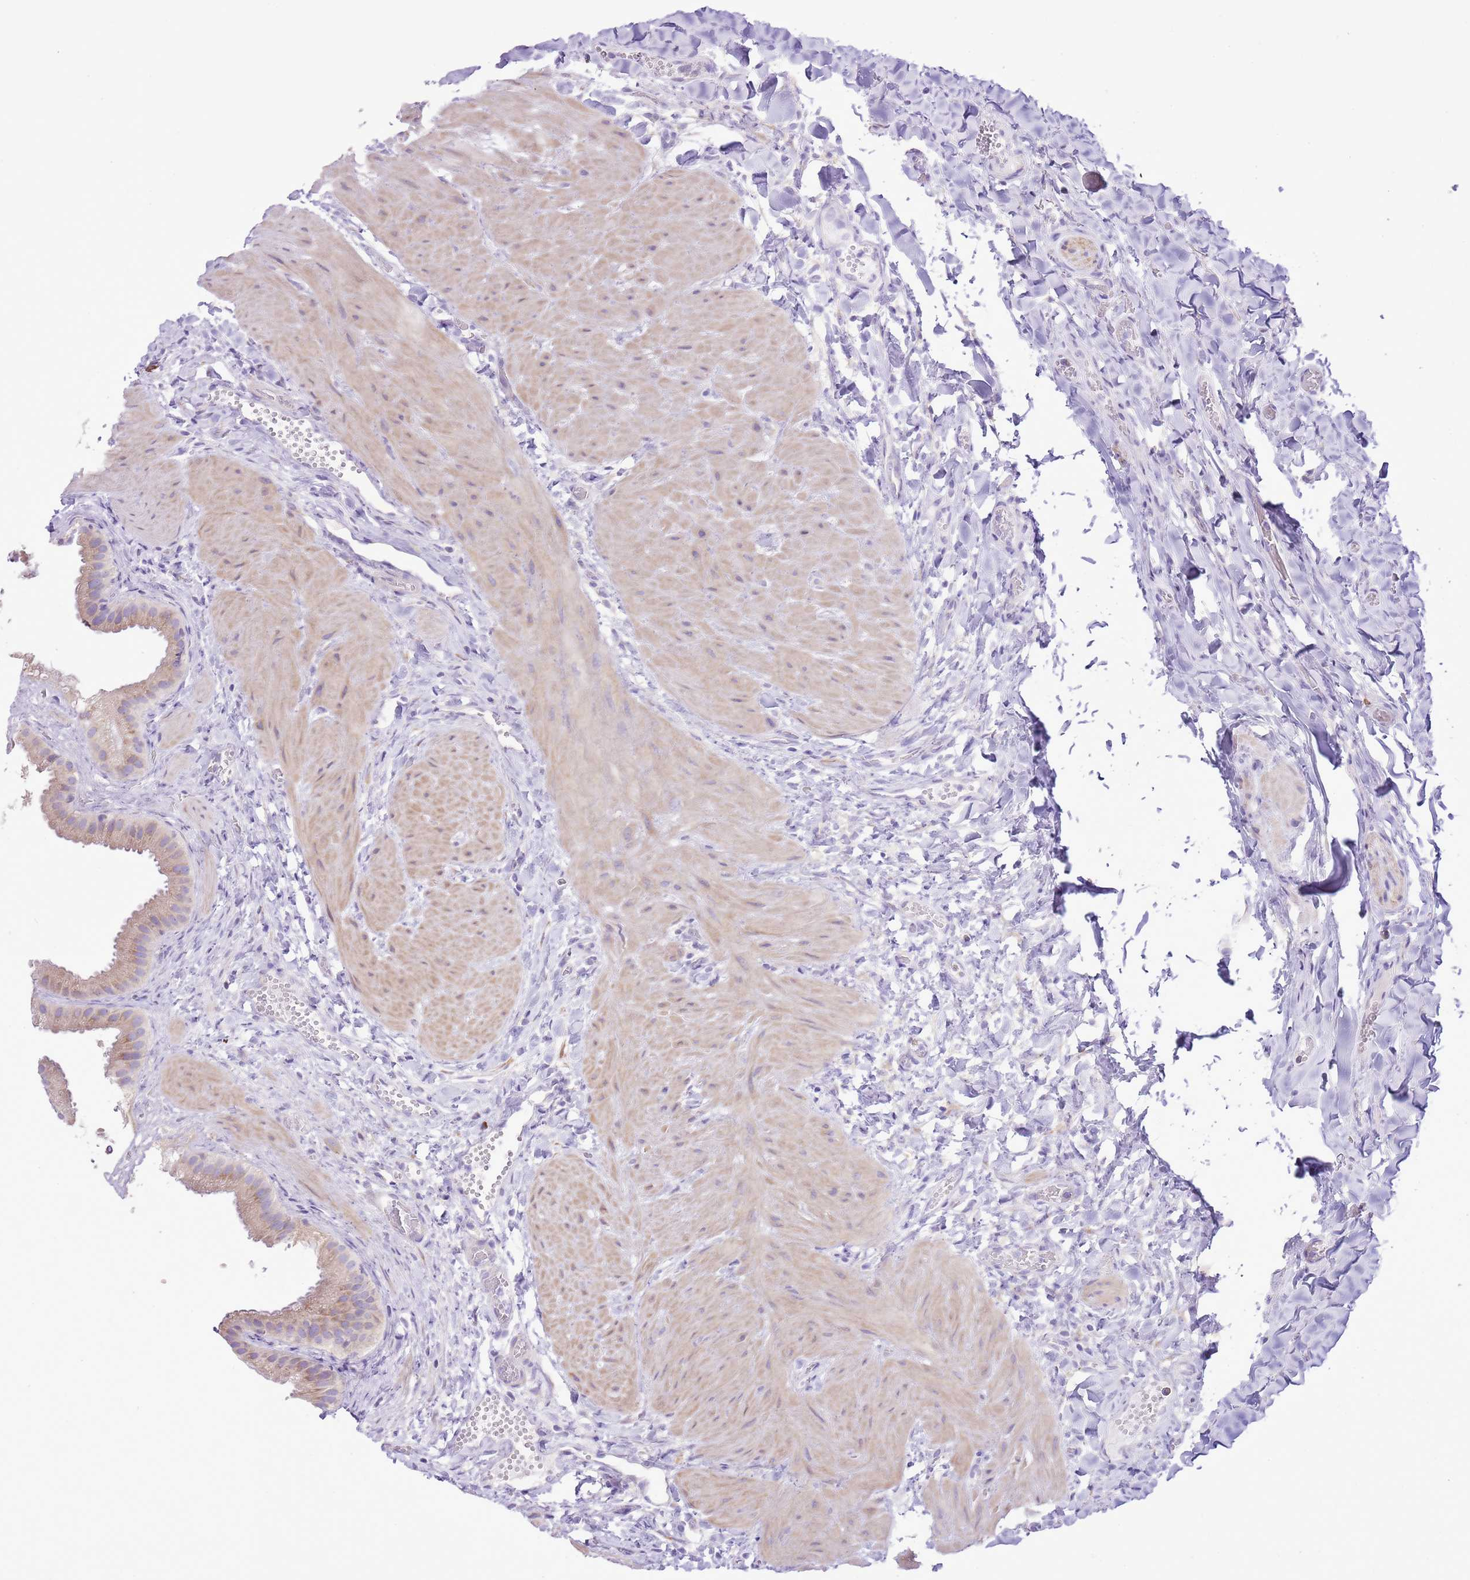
{"staining": {"intensity": "moderate", "quantity": "25%-75%", "location": "cytoplasmic/membranous"}, "tissue": "gallbladder", "cell_type": "Glandular cells", "image_type": "normal", "snomed": [{"axis": "morphology", "description": "Normal tissue, NOS"}, {"axis": "topography", "description": "Gallbladder"}], "caption": "Protein expression analysis of unremarkable human gallbladder reveals moderate cytoplasmic/membranous positivity in approximately 25%-75% of glandular cells. (Stains: DAB in brown, nuclei in blue, Microscopy: brightfield microscopy at high magnification).", "gene": "AAR2", "patient": {"sex": "male", "age": 55}}